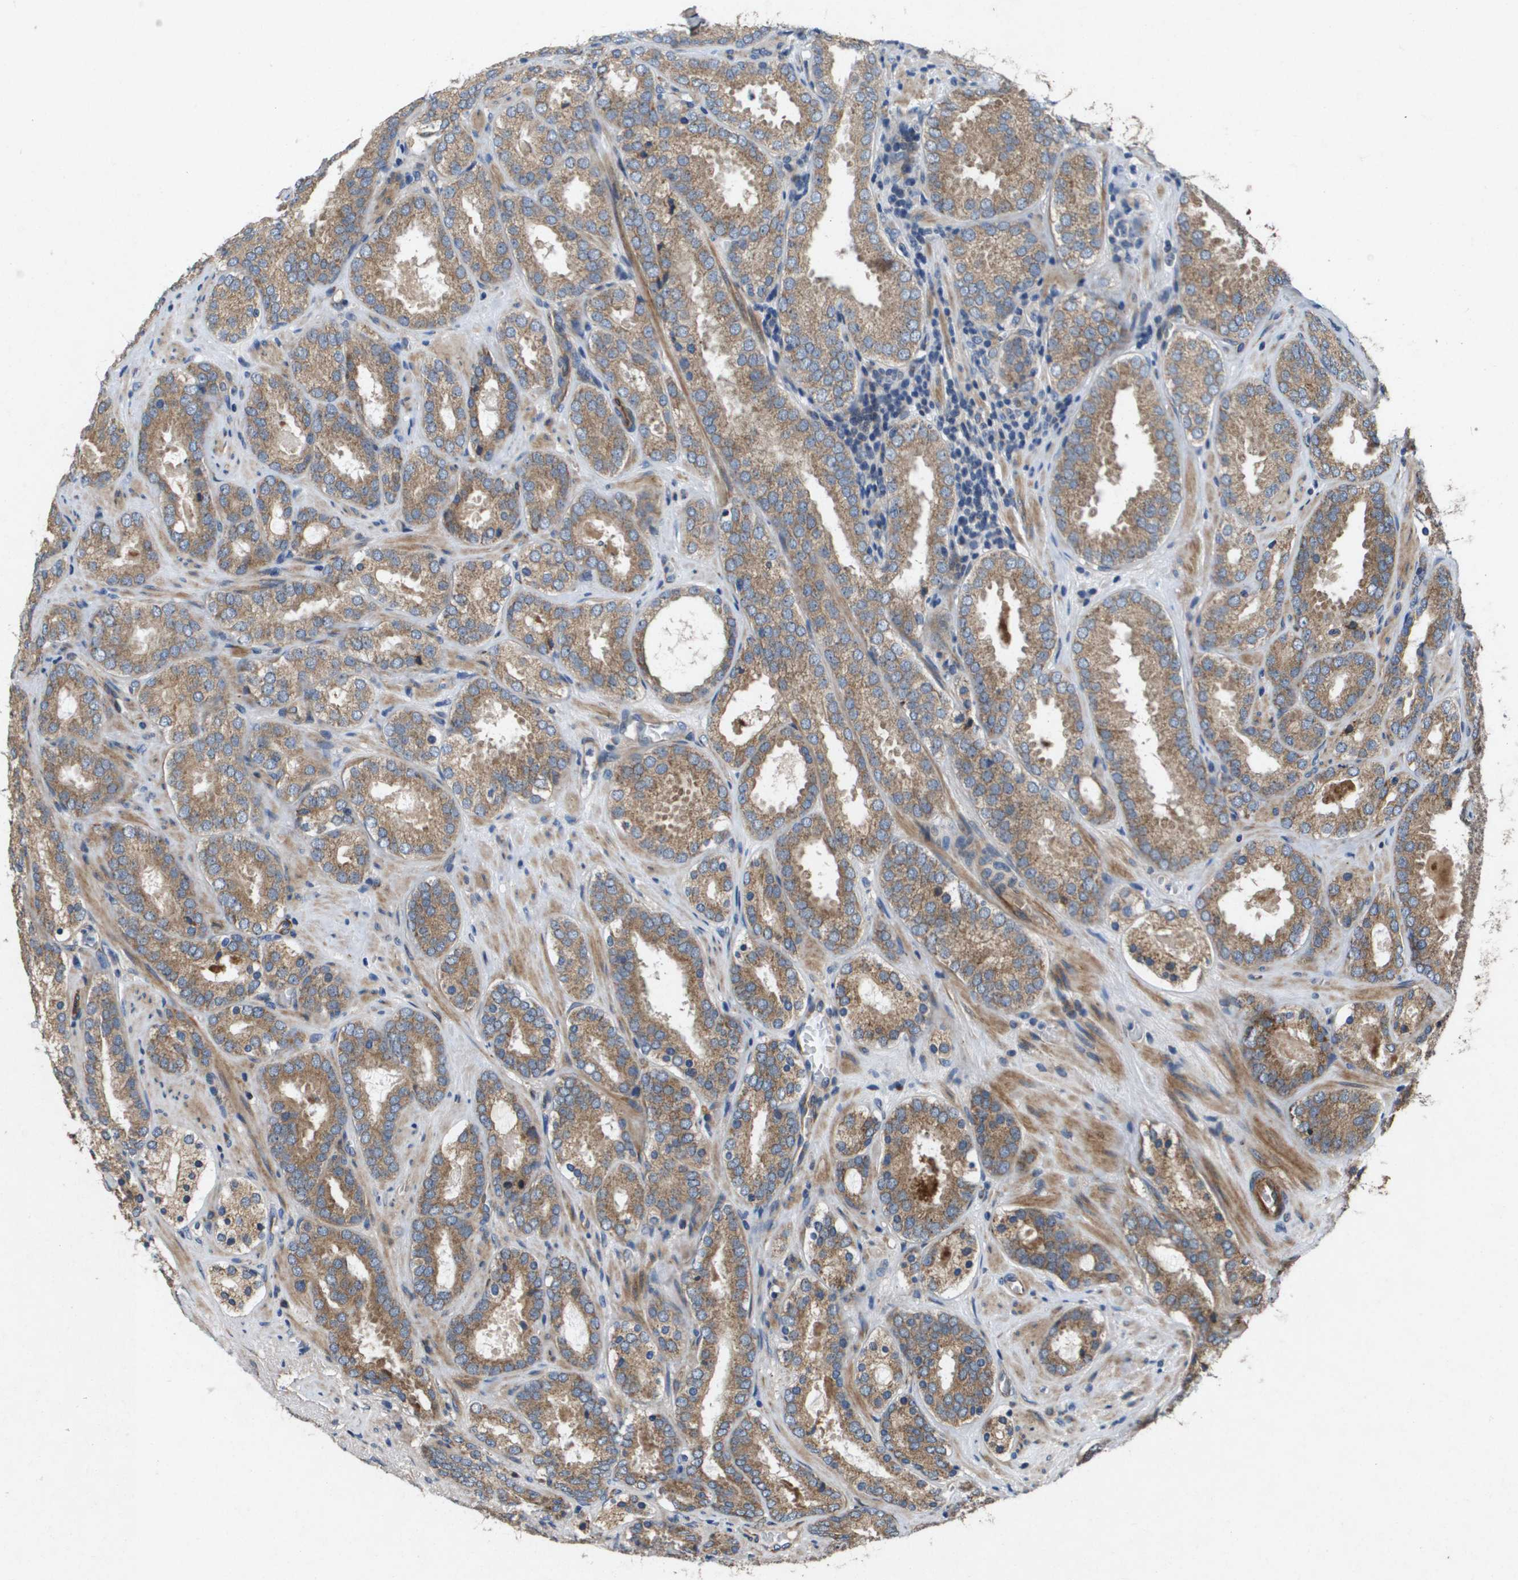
{"staining": {"intensity": "moderate", "quantity": ">75%", "location": "cytoplasmic/membranous"}, "tissue": "prostate cancer", "cell_type": "Tumor cells", "image_type": "cancer", "snomed": [{"axis": "morphology", "description": "Adenocarcinoma, Low grade"}, {"axis": "topography", "description": "Prostate"}], "caption": "Prostate cancer (low-grade adenocarcinoma) was stained to show a protein in brown. There is medium levels of moderate cytoplasmic/membranous staining in approximately >75% of tumor cells.", "gene": "ENTPD2", "patient": {"sex": "male", "age": 69}}